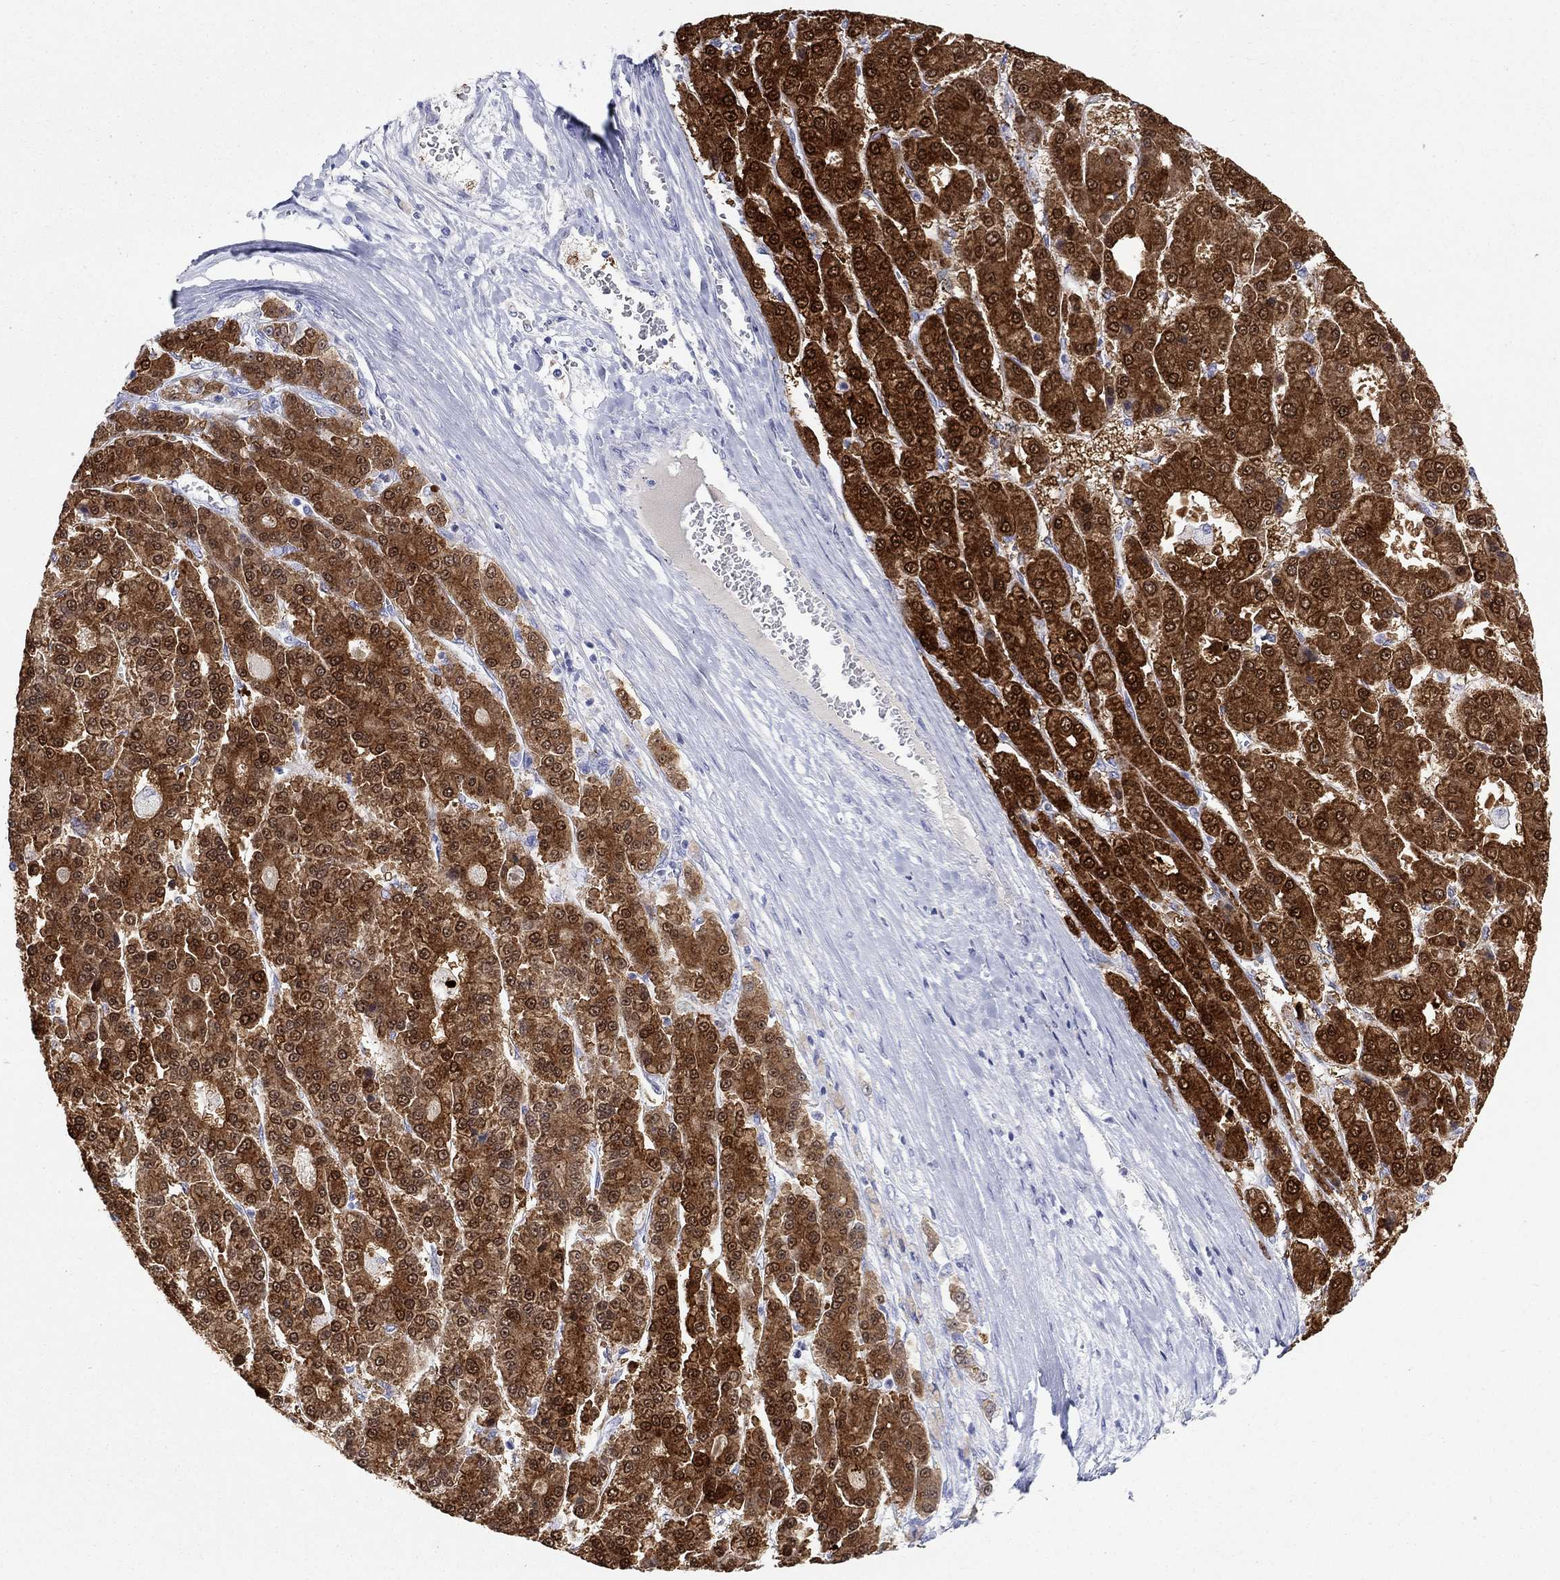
{"staining": {"intensity": "strong", "quantity": "25%-75%", "location": "cytoplasmic/membranous,nuclear"}, "tissue": "liver cancer", "cell_type": "Tumor cells", "image_type": "cancer", "snomed": [{"axis": "morphology", "description": "Carcinoma, Hepatocellular, NOS"}, {"axis": "topography", "description": "Liver"}], "caption": "Strong cytoplasmic/membranous and nuclear expression is present in approximately 25%-75% of tumor cells in liver cancer.", "gene": "AKR1C2", "patient": {"sex": "male", "age": 70}}